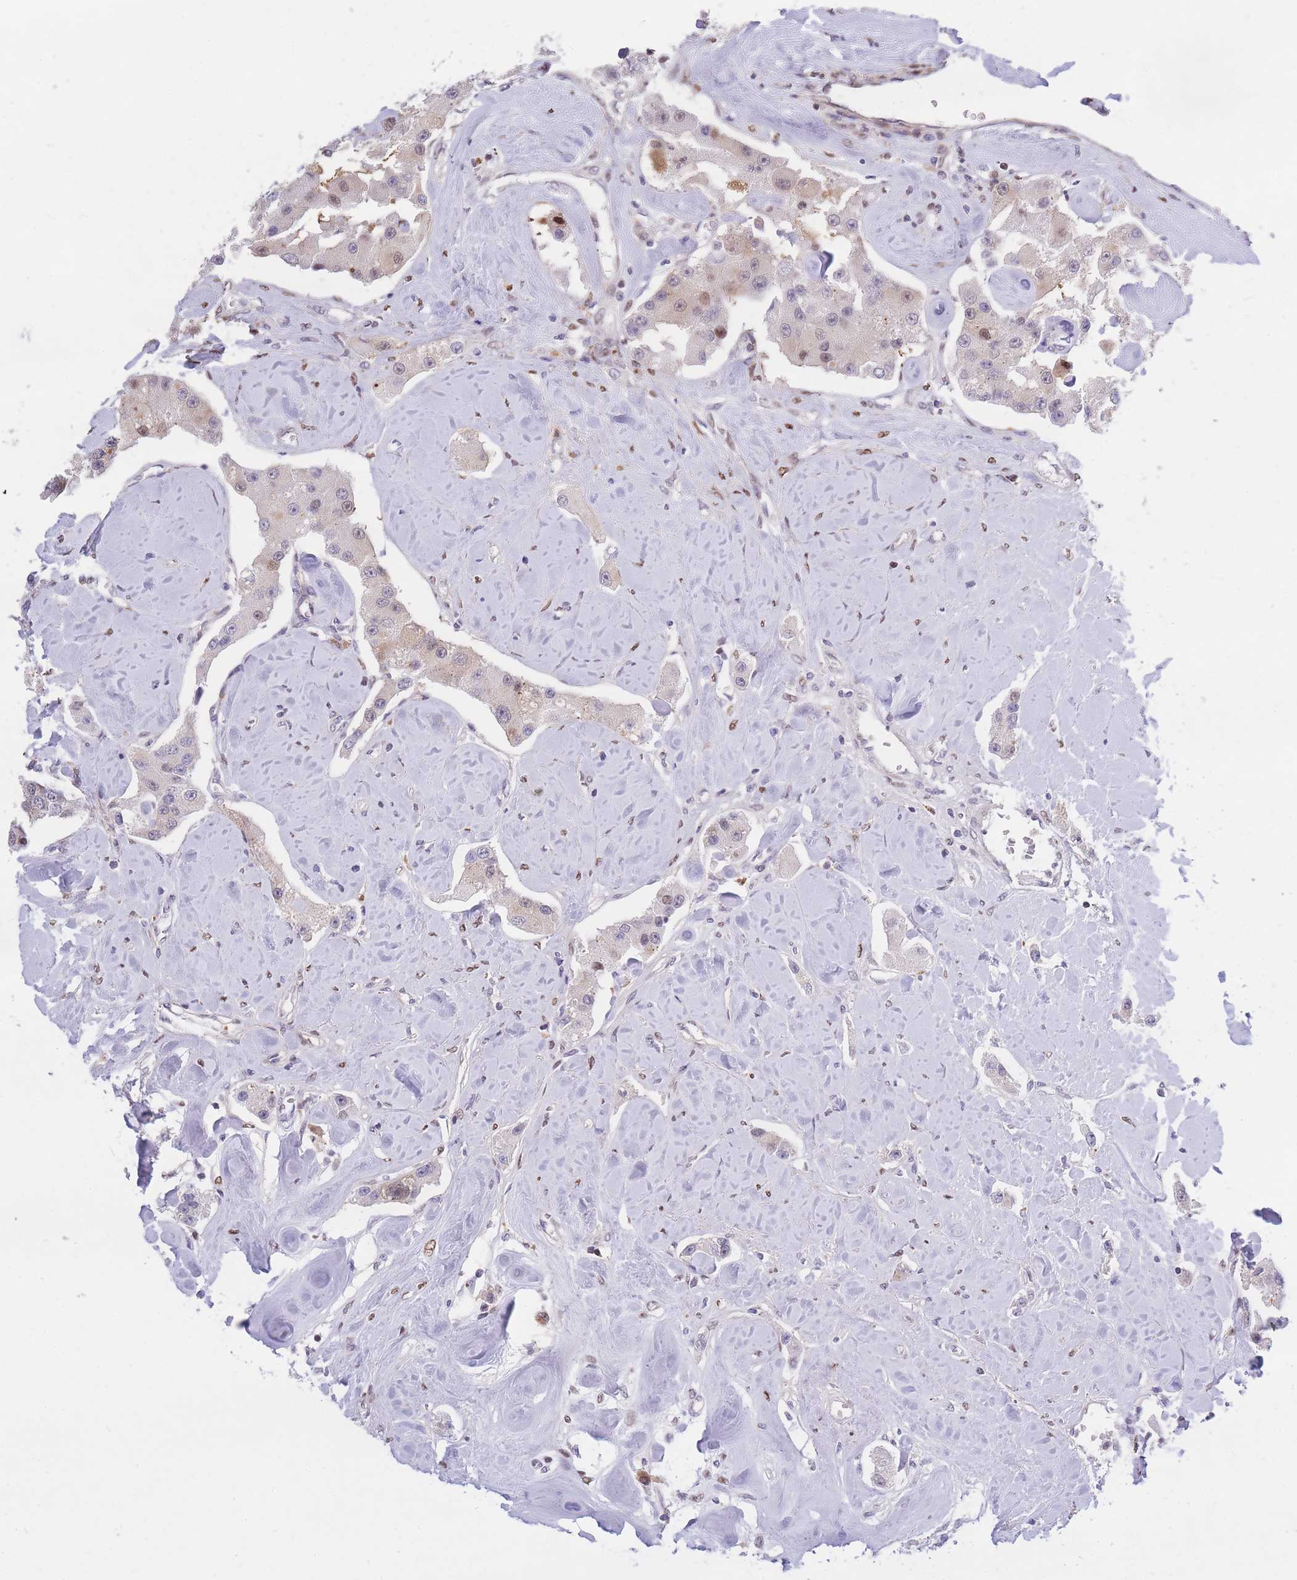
{"staining": {"intensity": "moderate", "quantity": "<25%", "location": "cytoplasmic/membranous,nuclear"}, "tissue": "carcinoid", "cell_type": "Tumor cells", "image_type": "cancer", "snomed": [{"axis": "morphology", "description": "Carcinoid, malignant, NOS"}, {"axis": "topography", "description": "Pancreas"}], "caption": "Immunohistochemistry (IHC) micrograph of neoplastic tissue: carcinoid stained using IHC exhibits low levels of moderate protein expression localized specifically in the cytoplasmic/membranous and nuclear of tumor cells, appearing as a cytoplasmic/membranous and nuclear brown color.", "gene": "CRACD", "patient": {"sex": "male", "age": 41}}